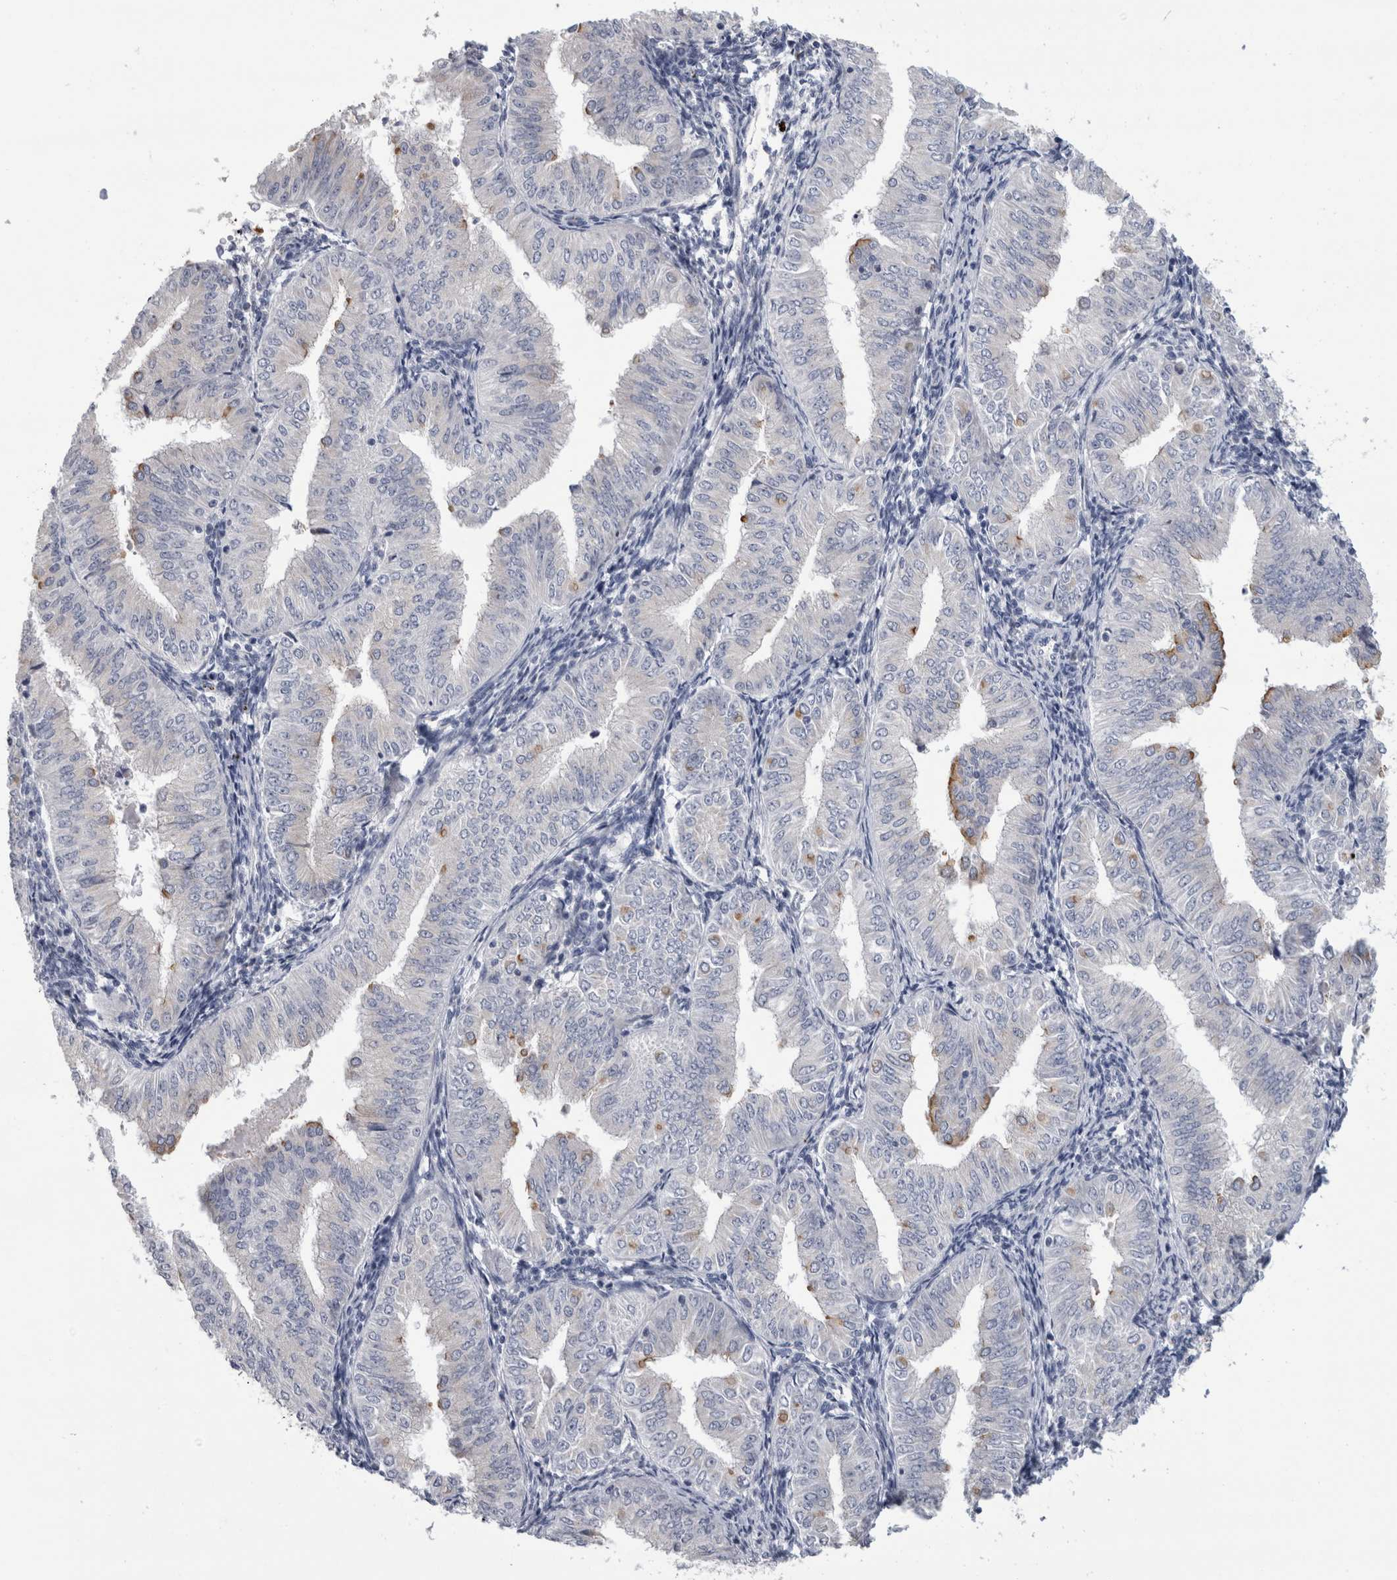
{"staining": {"intensity": "moderate", "quantity": "<25%", "location": "cytoplasmic/membranous"}, "tissue": "endometrial cancer", "cell_type": "Tumor cells", "image_type": "cancer", "snomed": [{"axis": "morphology", "description": "Normal tissue, NOS"}, {"axis": "morphology", "description": "Adenocarcinoma, NOS"}, {"axis": "topography", "description": "Endometrium"}], "caption": "Protein staining reveals moderate cytoplasmic/membranous staining in about <25% of tumor cells in endometrial cancer.", "gene": "AKAP9", "patient": {"sex": "female", "age": 53}}